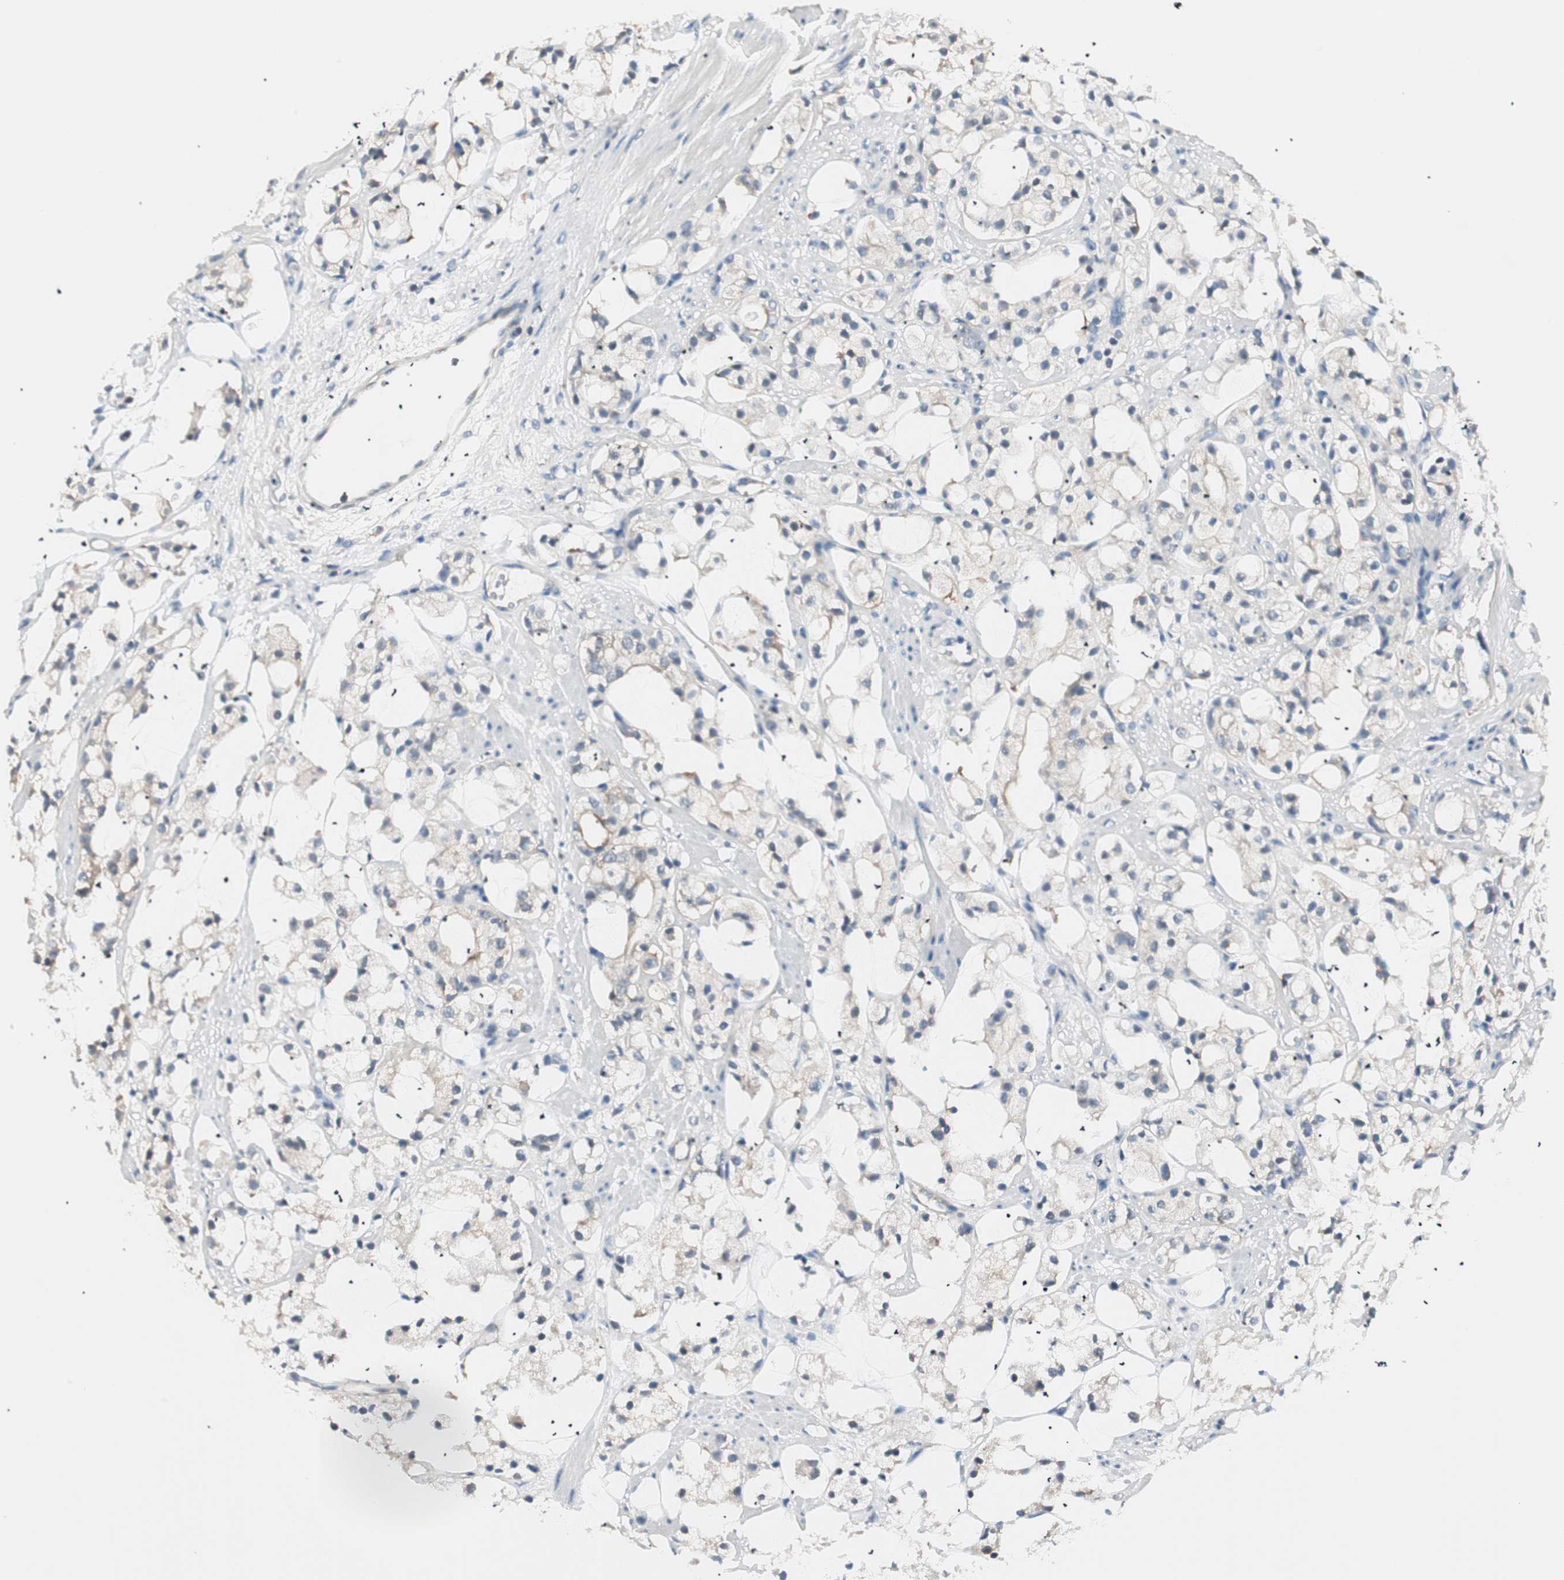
{"staining": {"intensity": "negative", "quantity": "none", "location": "none"}, "tissue": "prostate cancer", "cell_type": "Tumor cells", "image_type": "cancer", "snomed": [{"axis": "morphology", "description": "Adenocarcinoma, High grade"}, {"axis": "topography", "description": "Prostate"}], "caption": "Immunohistochemical staining of human adenocarcinoma (high-grade) (prostate) demonstrates no significant expression in tumor cells.", "gene": "RAD54B", "patient": {"sex": "male", "age": 85}}